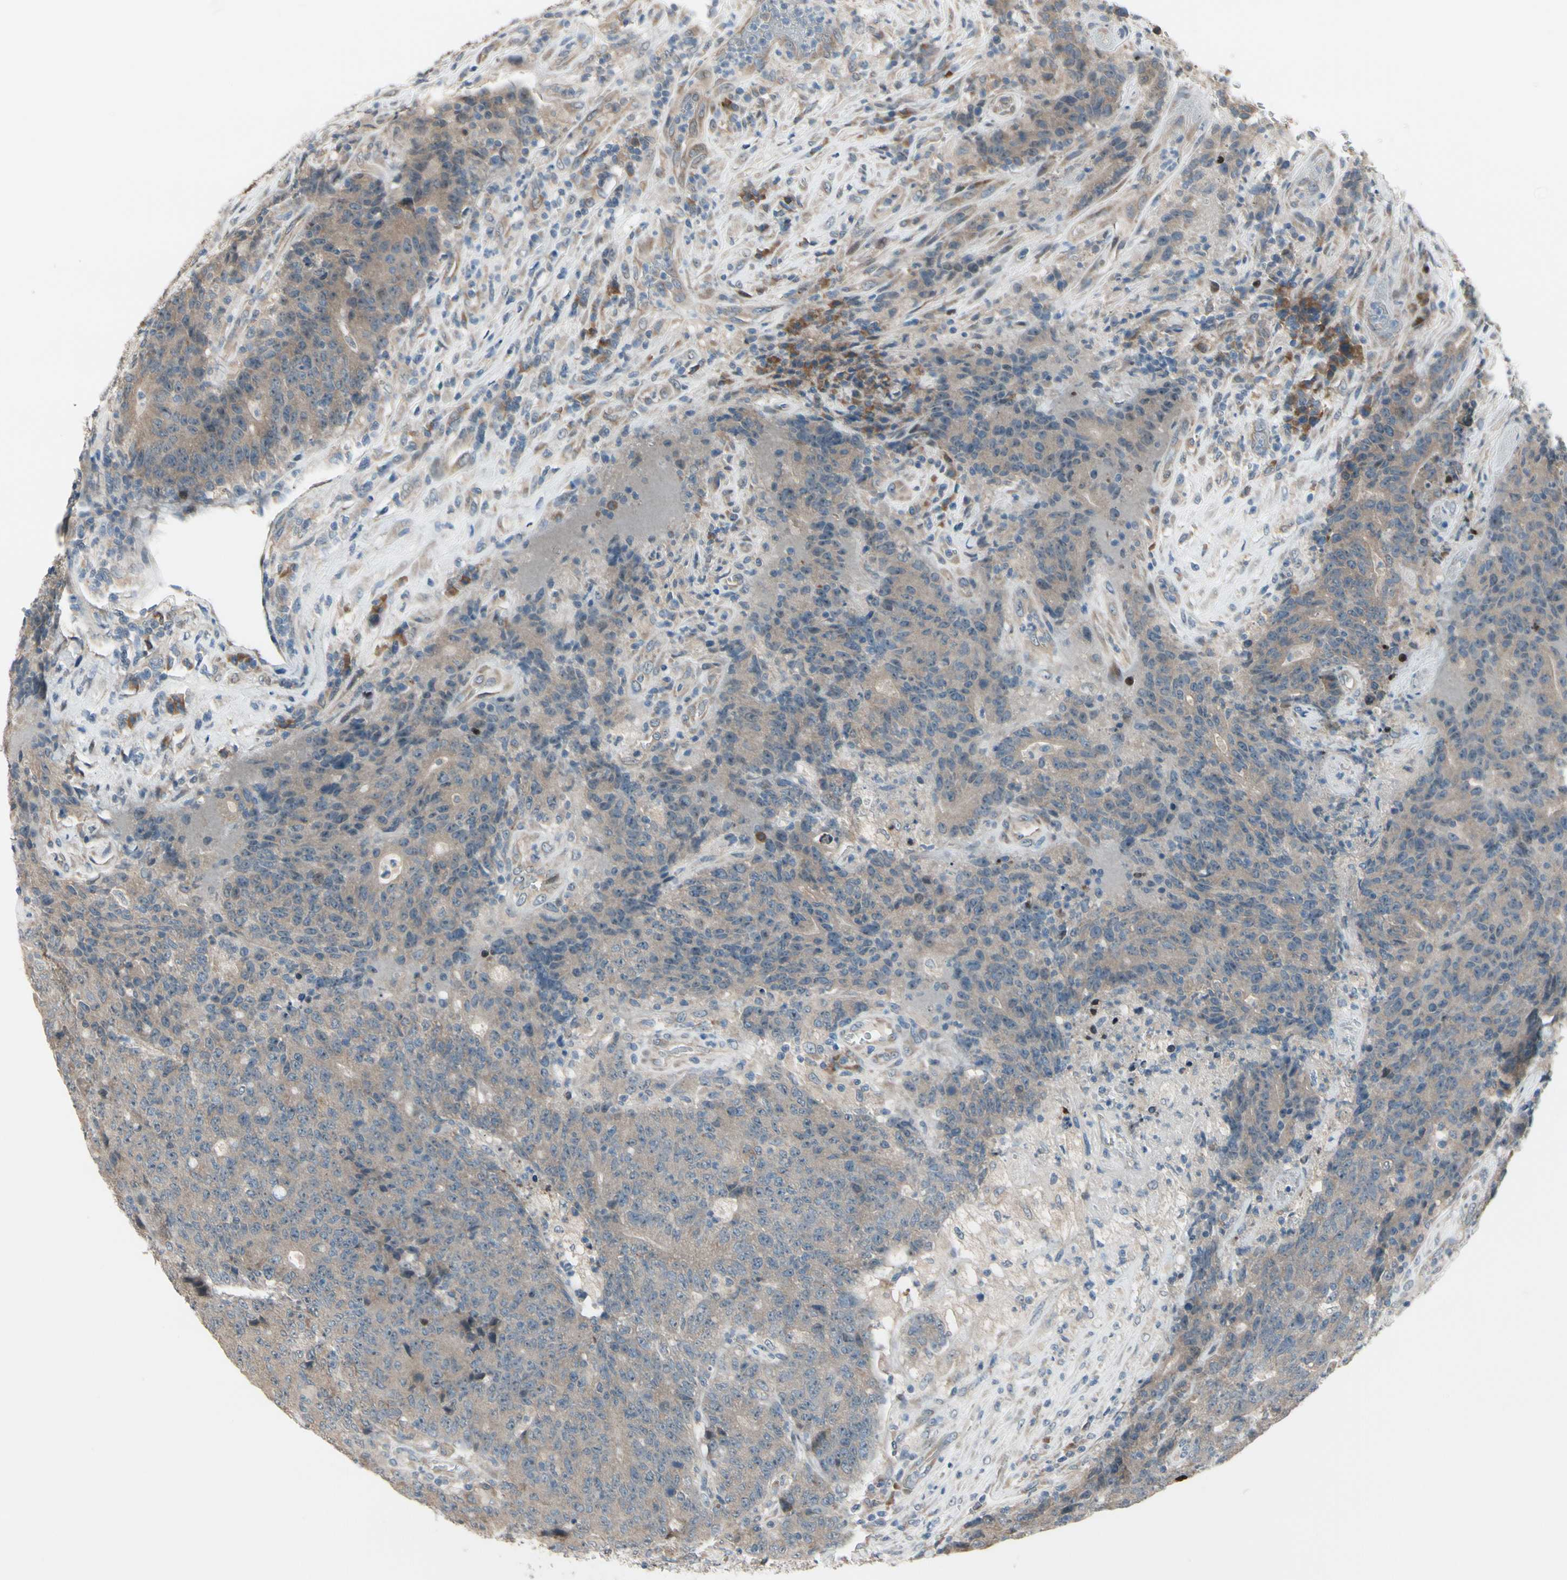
{"staining": {"intensity": "weak", "quantity": ">75%", "location": "cytoplasmic/membranous"}, "tissue": "colorectal cancer", "cell_type": "Tumor cells", "image_type": "cancer", "snomed": [{"axis": "morphology", "description": "Normal tissue, NOS"}, {"axis": "morphology", "description": "Adenocarcinoma, NOS"}, {"axis": "topography", "description": "Colon"}], "caption": "A brown stain shows weak cytoplasmic/membranous positivity of a protein in colorectal cancer (adenocarcinoma) tumor cells.", "gene": "SNX29", "patient": {"sex": "female", "age": 75}}